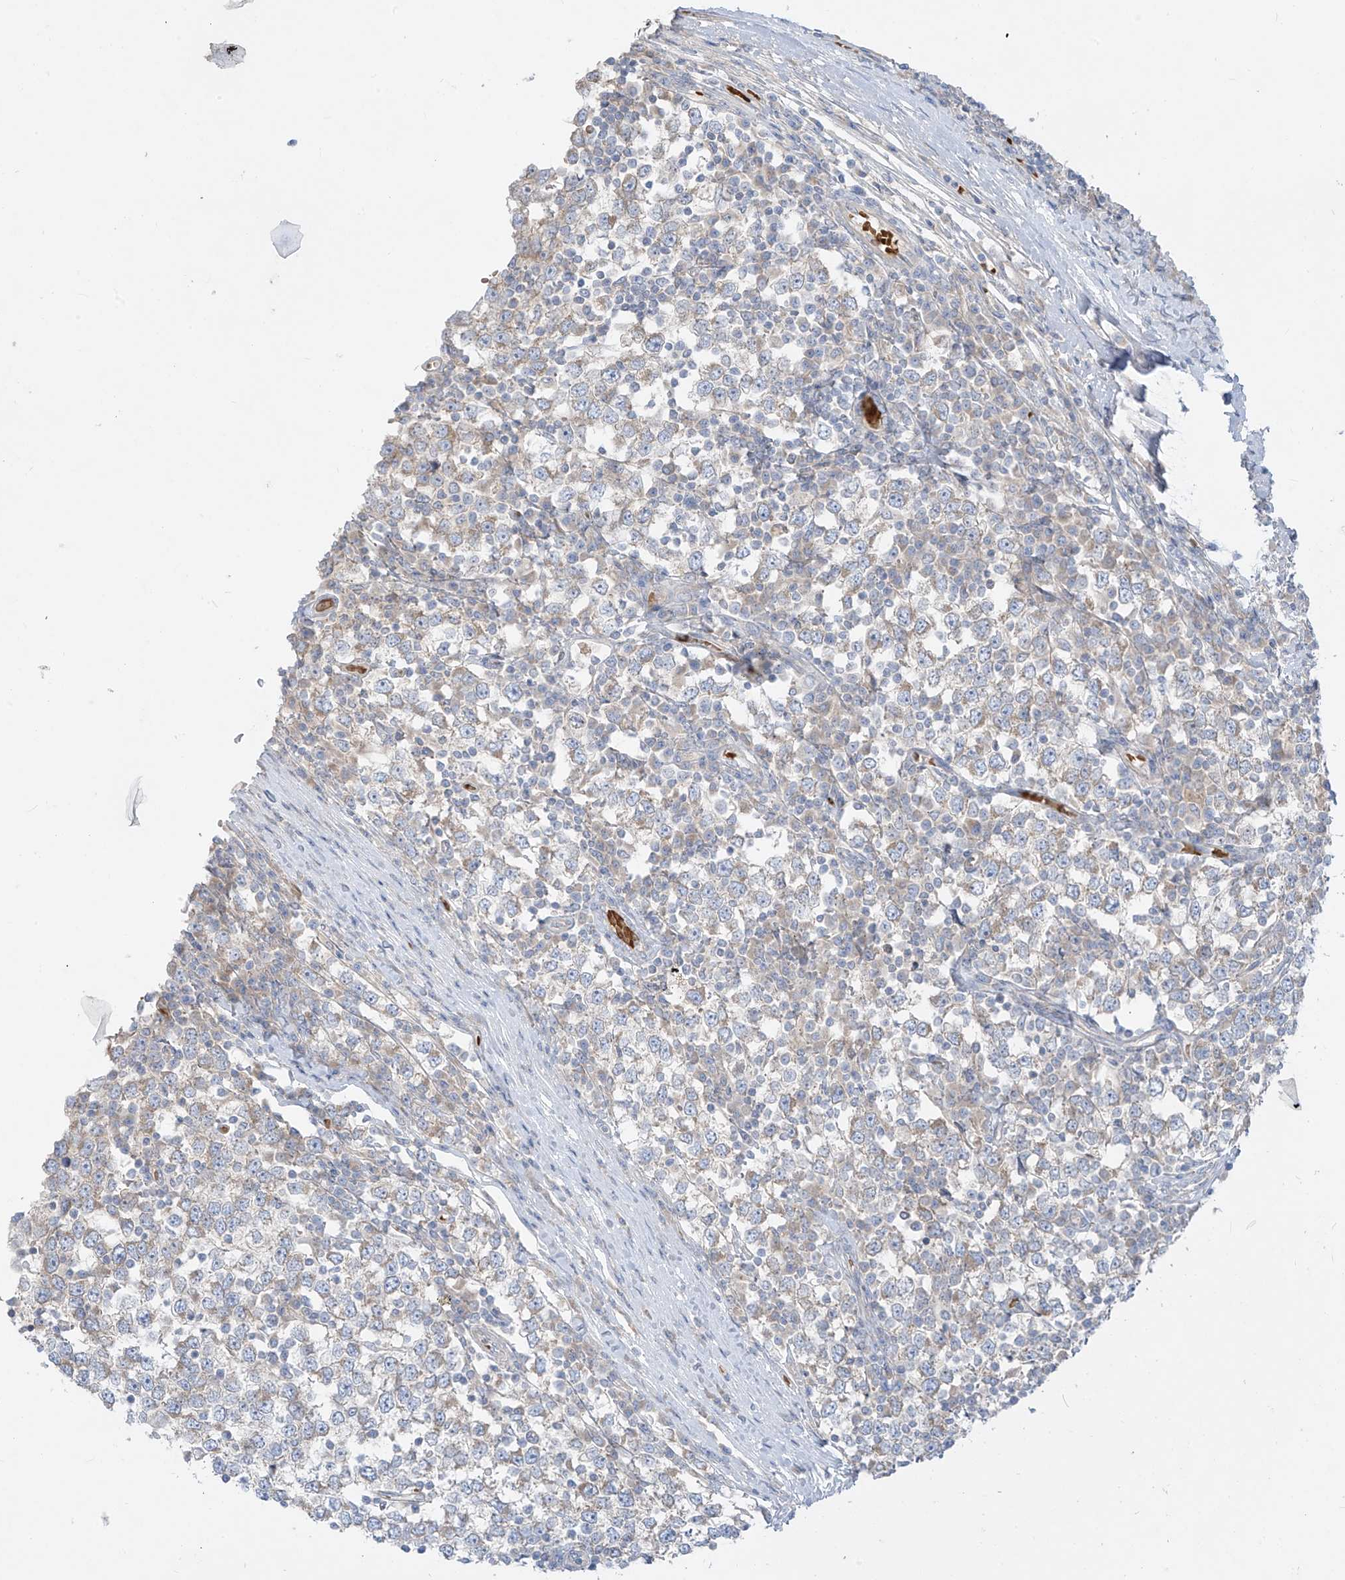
{"staining": {"intensity": "weak", "quantity": "<25%", "location": "cytoplasmic/membranous"}, "tissue": "testis cancer", "cell_type": "Tumor cells", "image_type": "cancer", "snomed": [{"axis": "morphology", "description": "Seminoma, NOS"}, {"axis": "topography", "description": "Testis"}], "caption": "Testis cancer was stained to show a protein in brown. There is no significant staining in tumor cells. (Immunohistochemistry (ihc), brightfield microscopy, high magnification).", "gene": "DGKQ", "patient": {"sex": "male", "age": 65}}